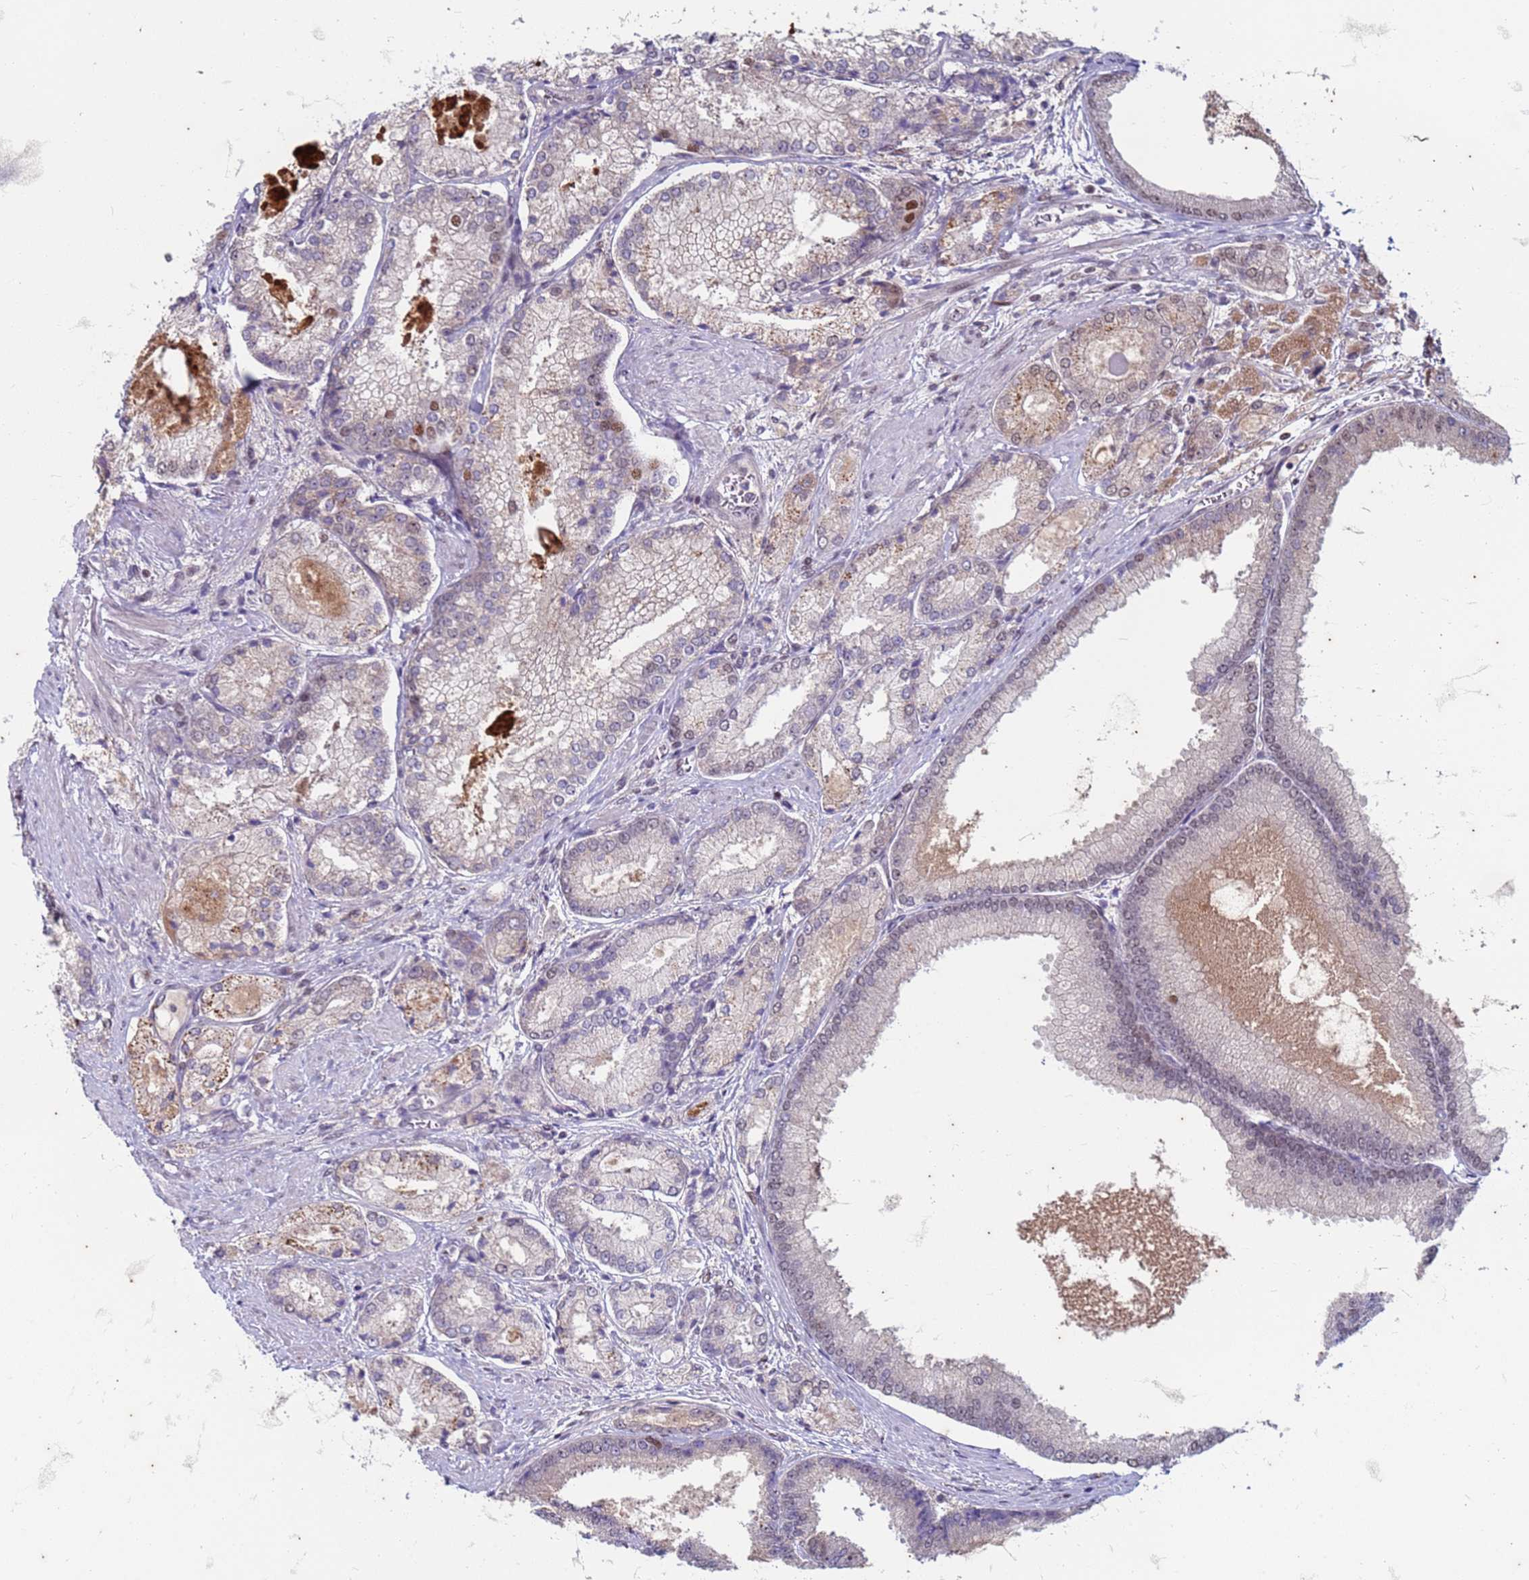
{"staining": {"intensity": "negative", "quantity": "none", "location": "none"}, "tissue": "prostate cancer", "cell_type": "Tumor cells", "image_type": "cancer", "snomed": [{"axis": "morphology", "description": "Adenocarcinoma, Low grade"}, {"axis": "topography", "description": "Prostate"}], "caption": "Prostate cancer was stained to show a protein in brown. There is no significant positivity in tumor cells. (Stains: DAB immunohistochemistry (IHC) with hematoxylin counter stain, Microscopy: brightfield microscopy at high magnification).", "gene": "TRMT6", "patient": {"sex": "male", "age": 74}}